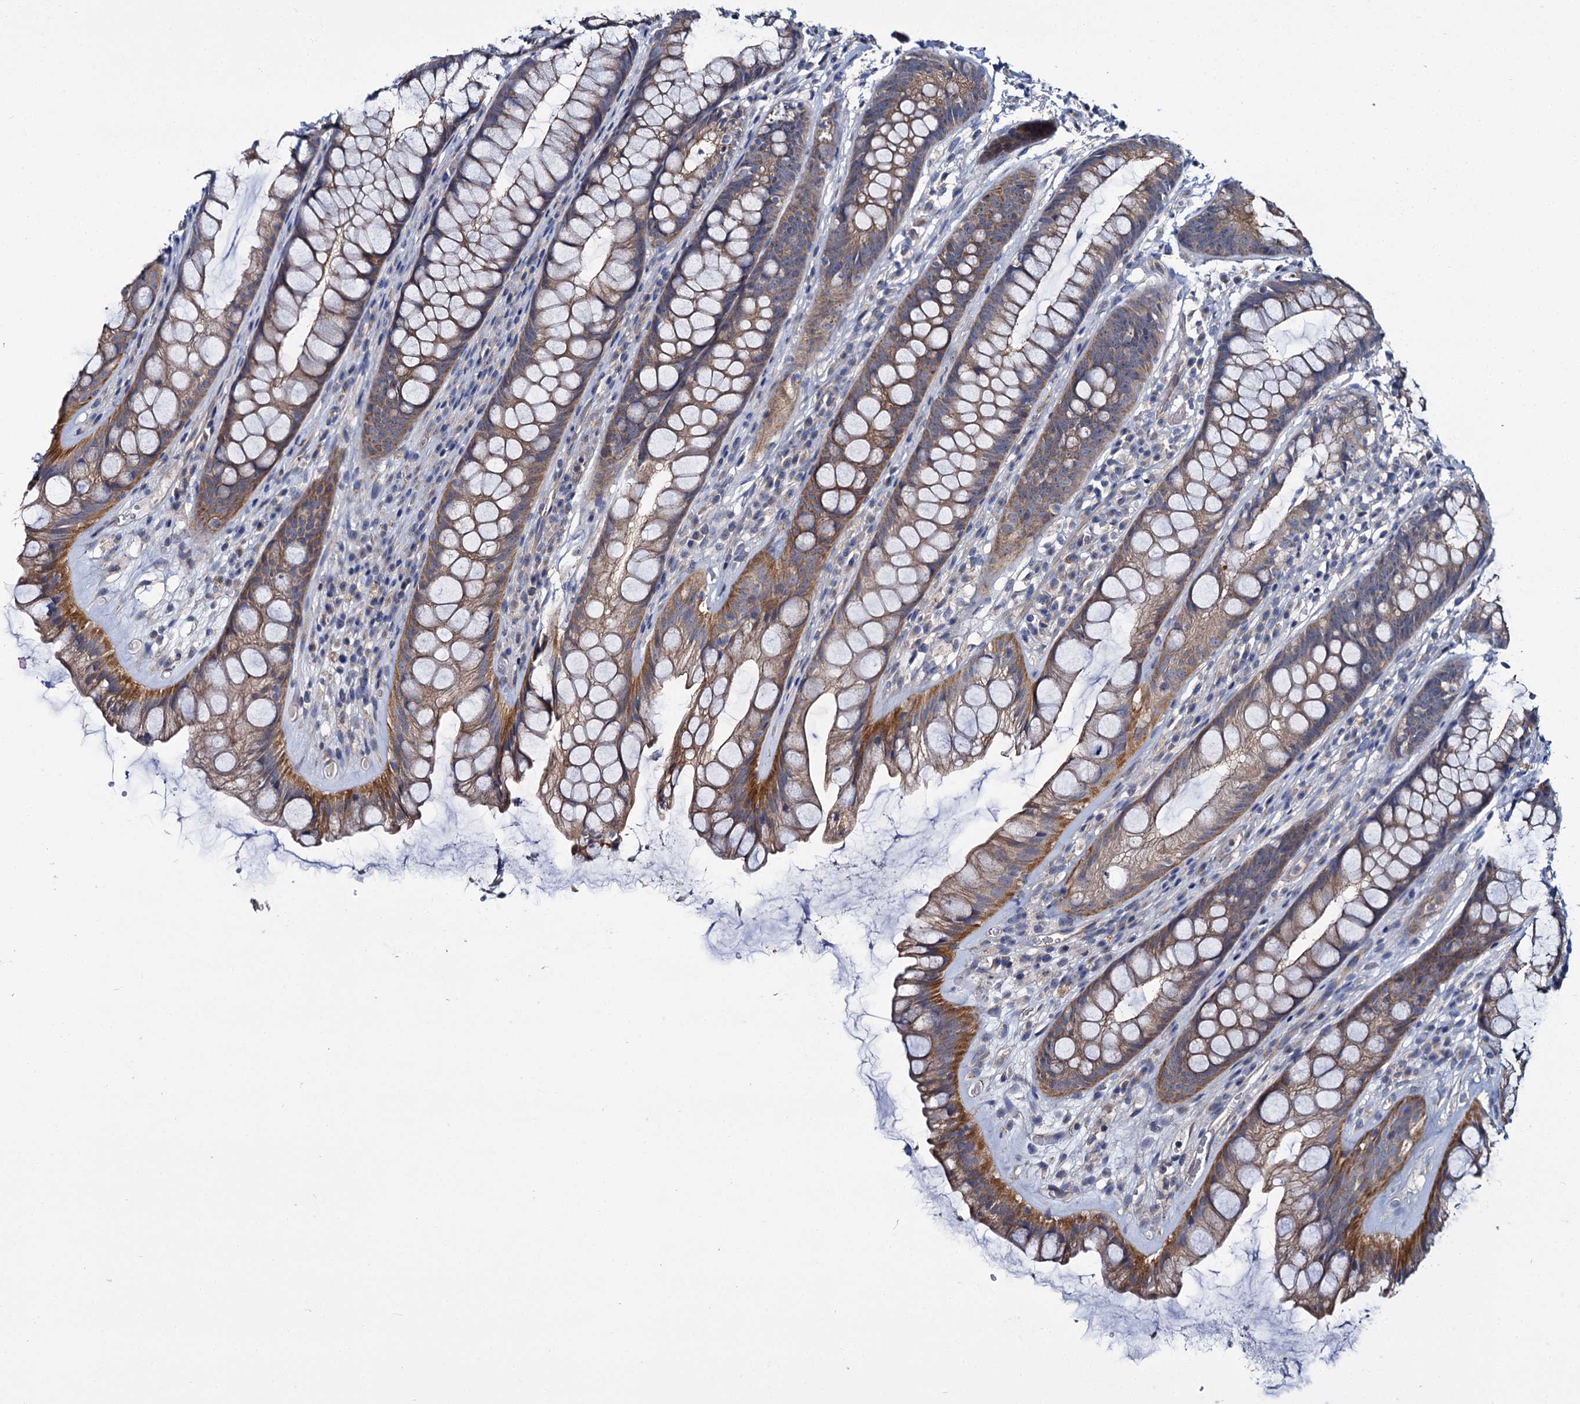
{"staining": {"intensity": "strong", "quantity": ">75%", "location": "cytoplasmic/membranous"}, "tissue": "rectum", "cell_type": "Glandular cells", "image_type": "normal", "snomed": [{"axis": "morphology", "description": "Normal tissue, NOS"}, {"axis": "topography", "description": "Rectum"}], "caption": "Protein analysis of unremarkable rectum shows strong cytoplasmic/membranous expression in about >75% of glandular cells. (DAB IHC, brown staining for protein, blue staining for nuclei).", "gene": "CEP295", "patient": {"sex": "male", "age": 74}}